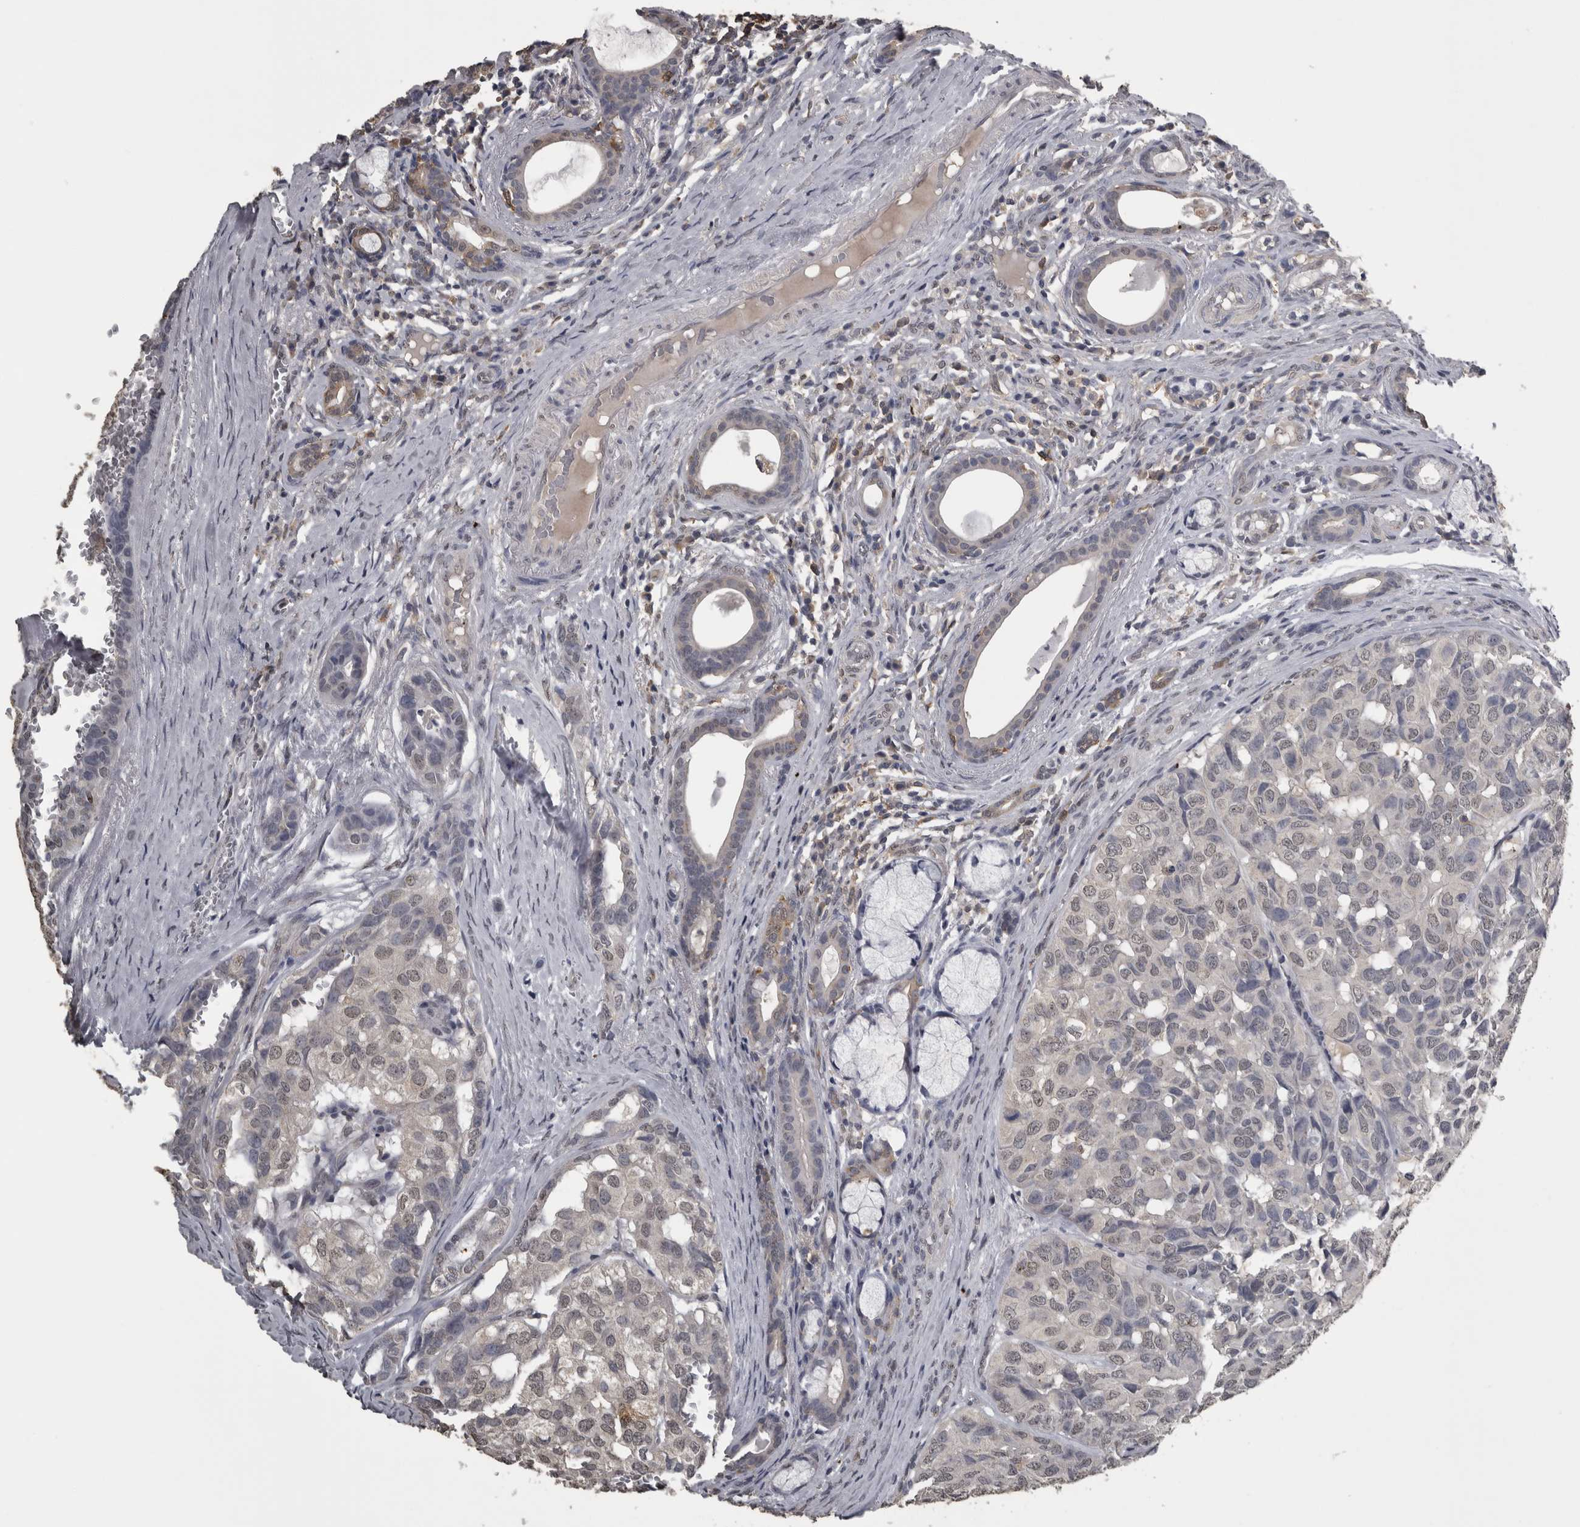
{"staining": {"intensity": "weak", "quantity": "<25%", "location": "nuclear"}, "tissue": "head and neck cancer", "cell_type": "Tumor cells", "image_type": "cancer", "snomed": [{"axis": "morphology", "description": "Adenocarcinoma, NOS"}, {"axis": "topography", "description": "Salivary gland, NOS"}, {"axis": "topography", "description": "Head-Neck"}], "caption": "This is an IHC image of head and neck cancer. There is no positivity in tumor cells.", "gene": "PIK3AP1", "patient": {"sex": "female", "age": 76}}